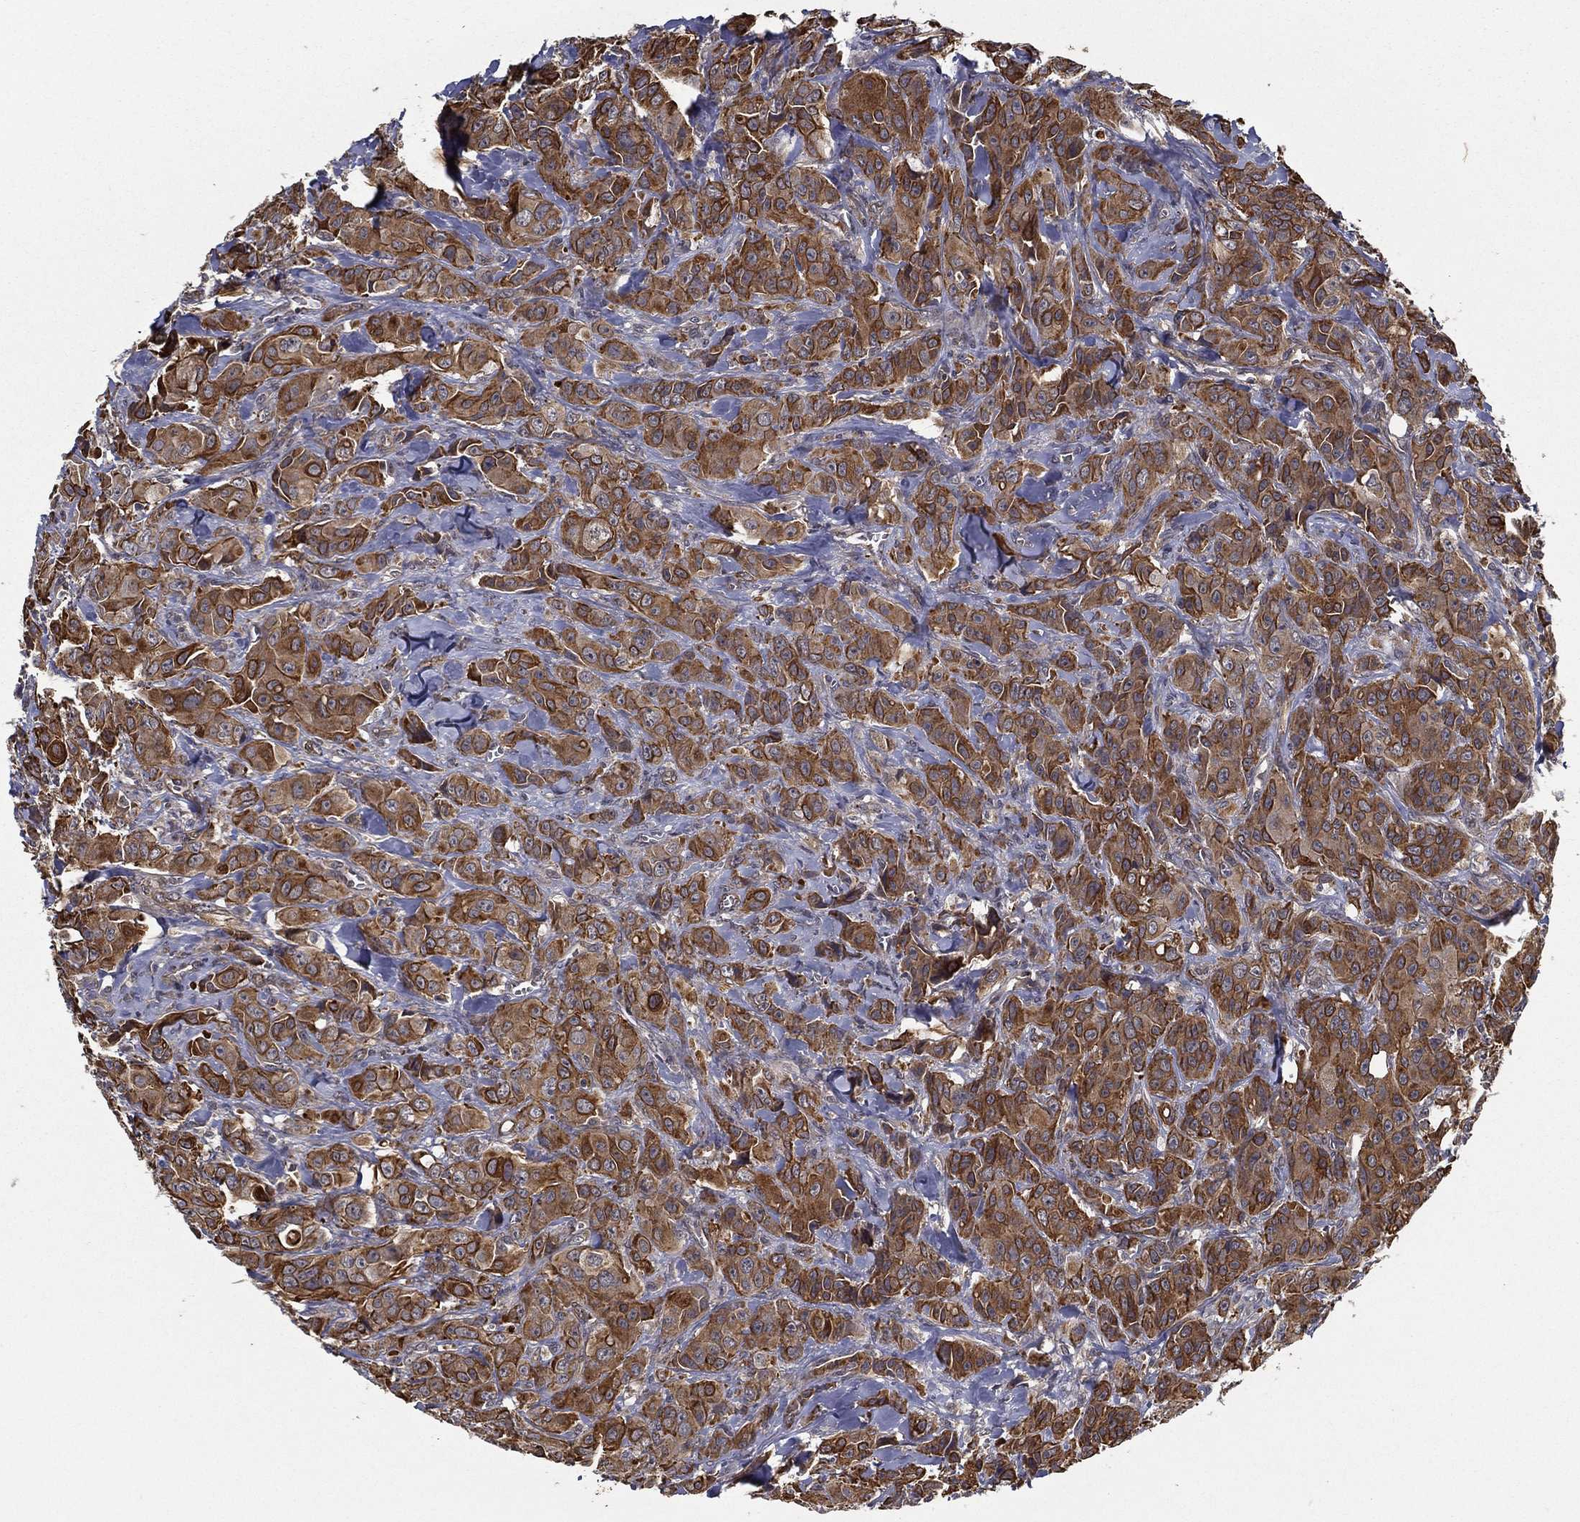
{"staining": {"intensity": "strong", "quantity": ">75%", "location": "cytoplasmic/membranous"}, "tissue": "breast cancer", "cell_type": "Tumor cells", "image_type": "cancer", "snomed": [{"axis": "morphology", "description": "Duct carcinoma"}, {"axis": "topography", "description": "Breast"}], "caption": "Protein expression by immunohistochemistry reveals strong cytoplasmic/membranous expression in about >75% of tumor cells in breast invasive ductal carcinoma.", "gene": "UACA", "patient": {"sex": "female", "age": 43}}